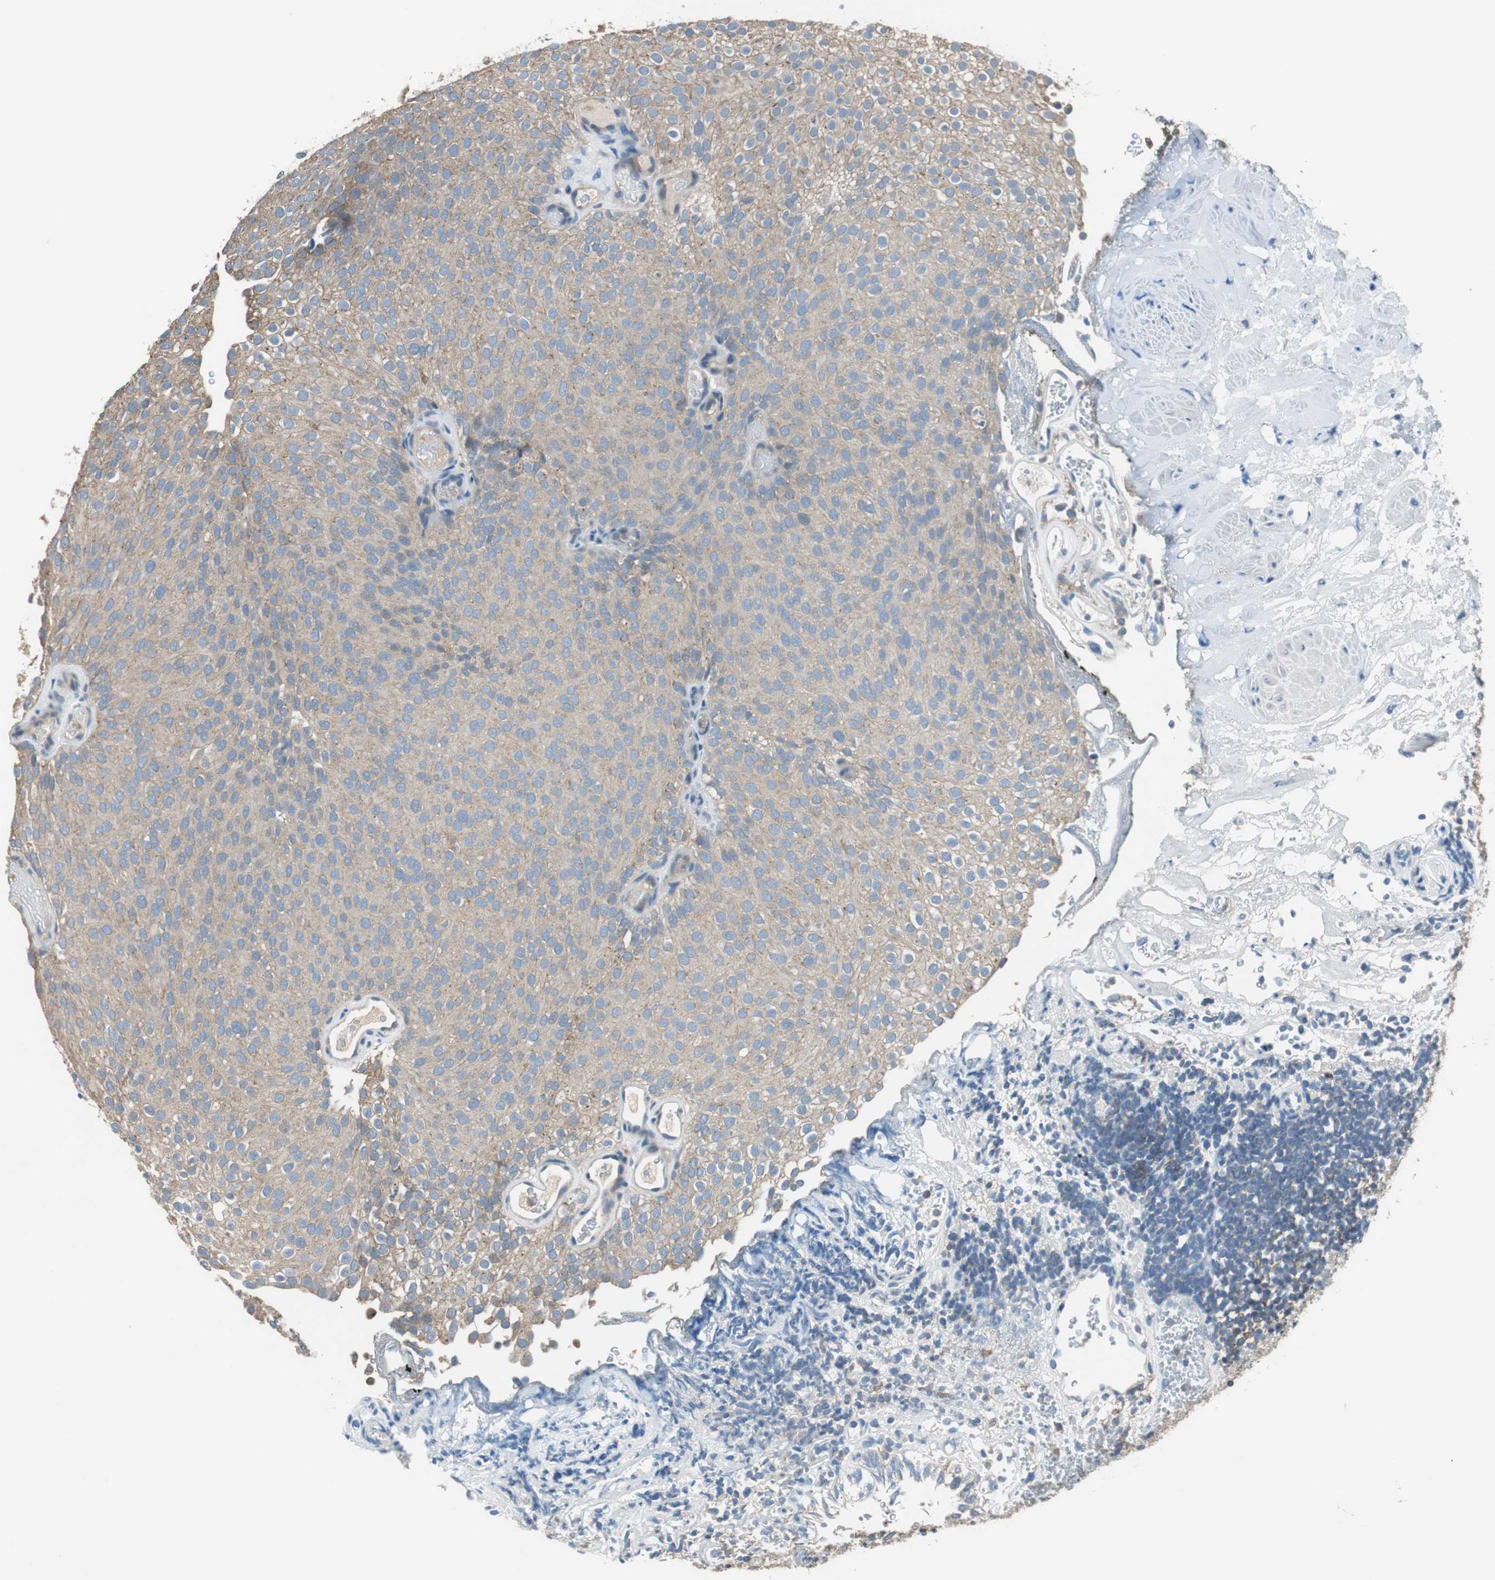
{"staining": {"intensity": "weak", "quantity": ">75%", "location": "cytoplasmic/membranous"}, "tissue": "urothelial cancer", "cell_type": "Tumor cells", "image_type": "cancer", "snomed": [{"axis": "morphology", "description": "Urothelial carcinoma, Low grade"}, {"axis": "topography", "description": "Urinary bladder"}], "caption": "Protein expression by IHC exhibits weak cytoplasmic/membranous positivity in approximately >75% of tumor cells in urothelial carcinoma (low-grade). The protein is stained brown, and the nuclei are stained in blue (DAB IHC with brightfield microscopy, high magnification).", "gene": "PRKCA", "patient": {"sex": "male", "age": 78}}